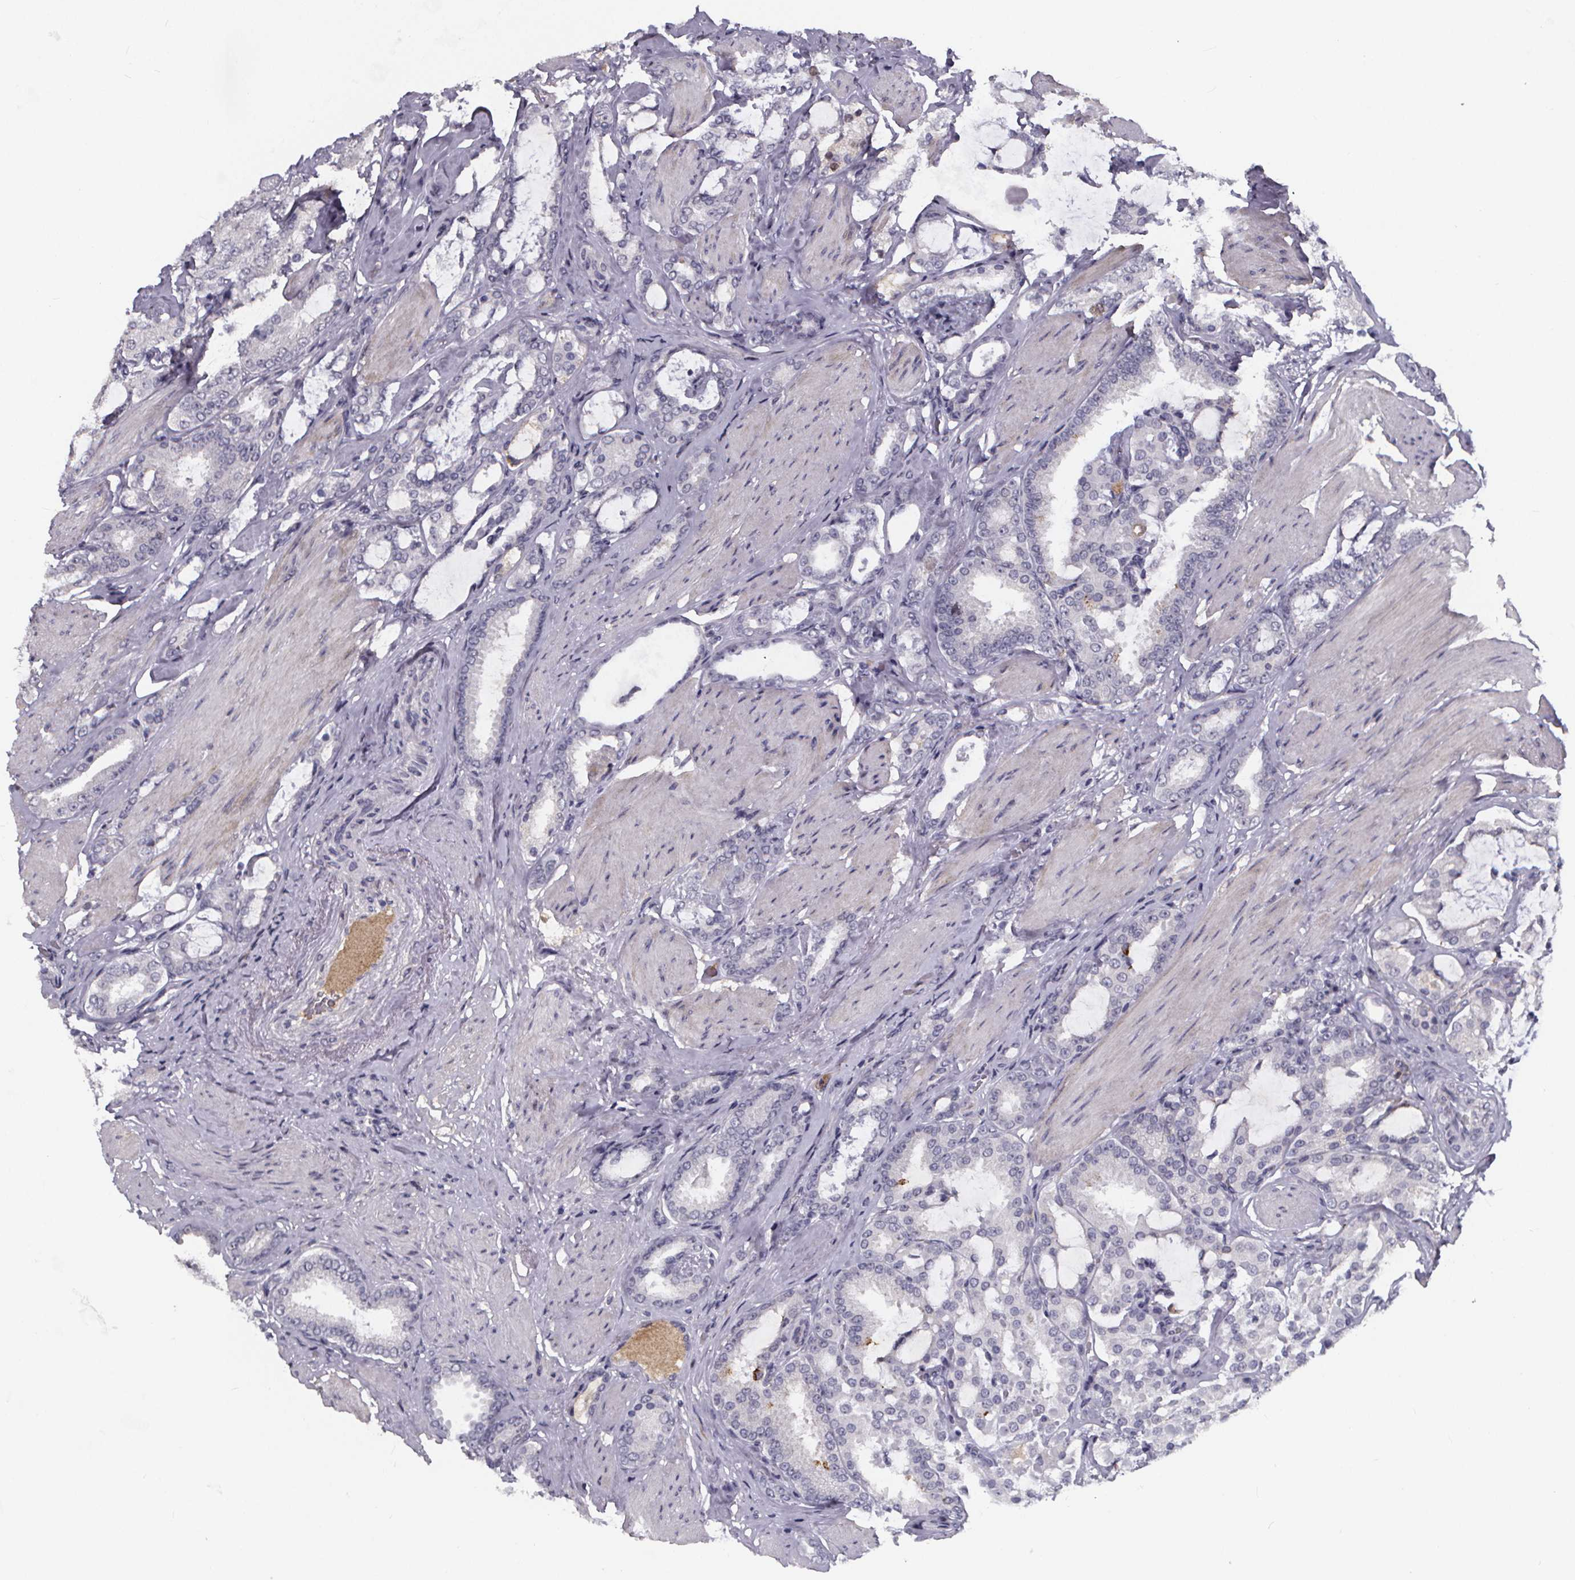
{"staining": {"intensity": "negative", "quantity": "none", "location": "none"}, "tissue": "prostate cancer", "cell_type": "Tumor cells", "image_type": "cancer", "snomed": [{"axis": "morphology", "description": "Adenocarcinoma, High grade"}, {"axis": "topography", "description": "Prostate"}], "caption": "Image shows no protein staining in tumor cells of prostate high-grade adenocarcinoma tissue. (DAB (3,3'-diaminobenzidine) immunohistochemistry (IHC) with hematoxylin counter stain).", "gene": "AGT", "patient": {"sex": "male", "age": 63}}